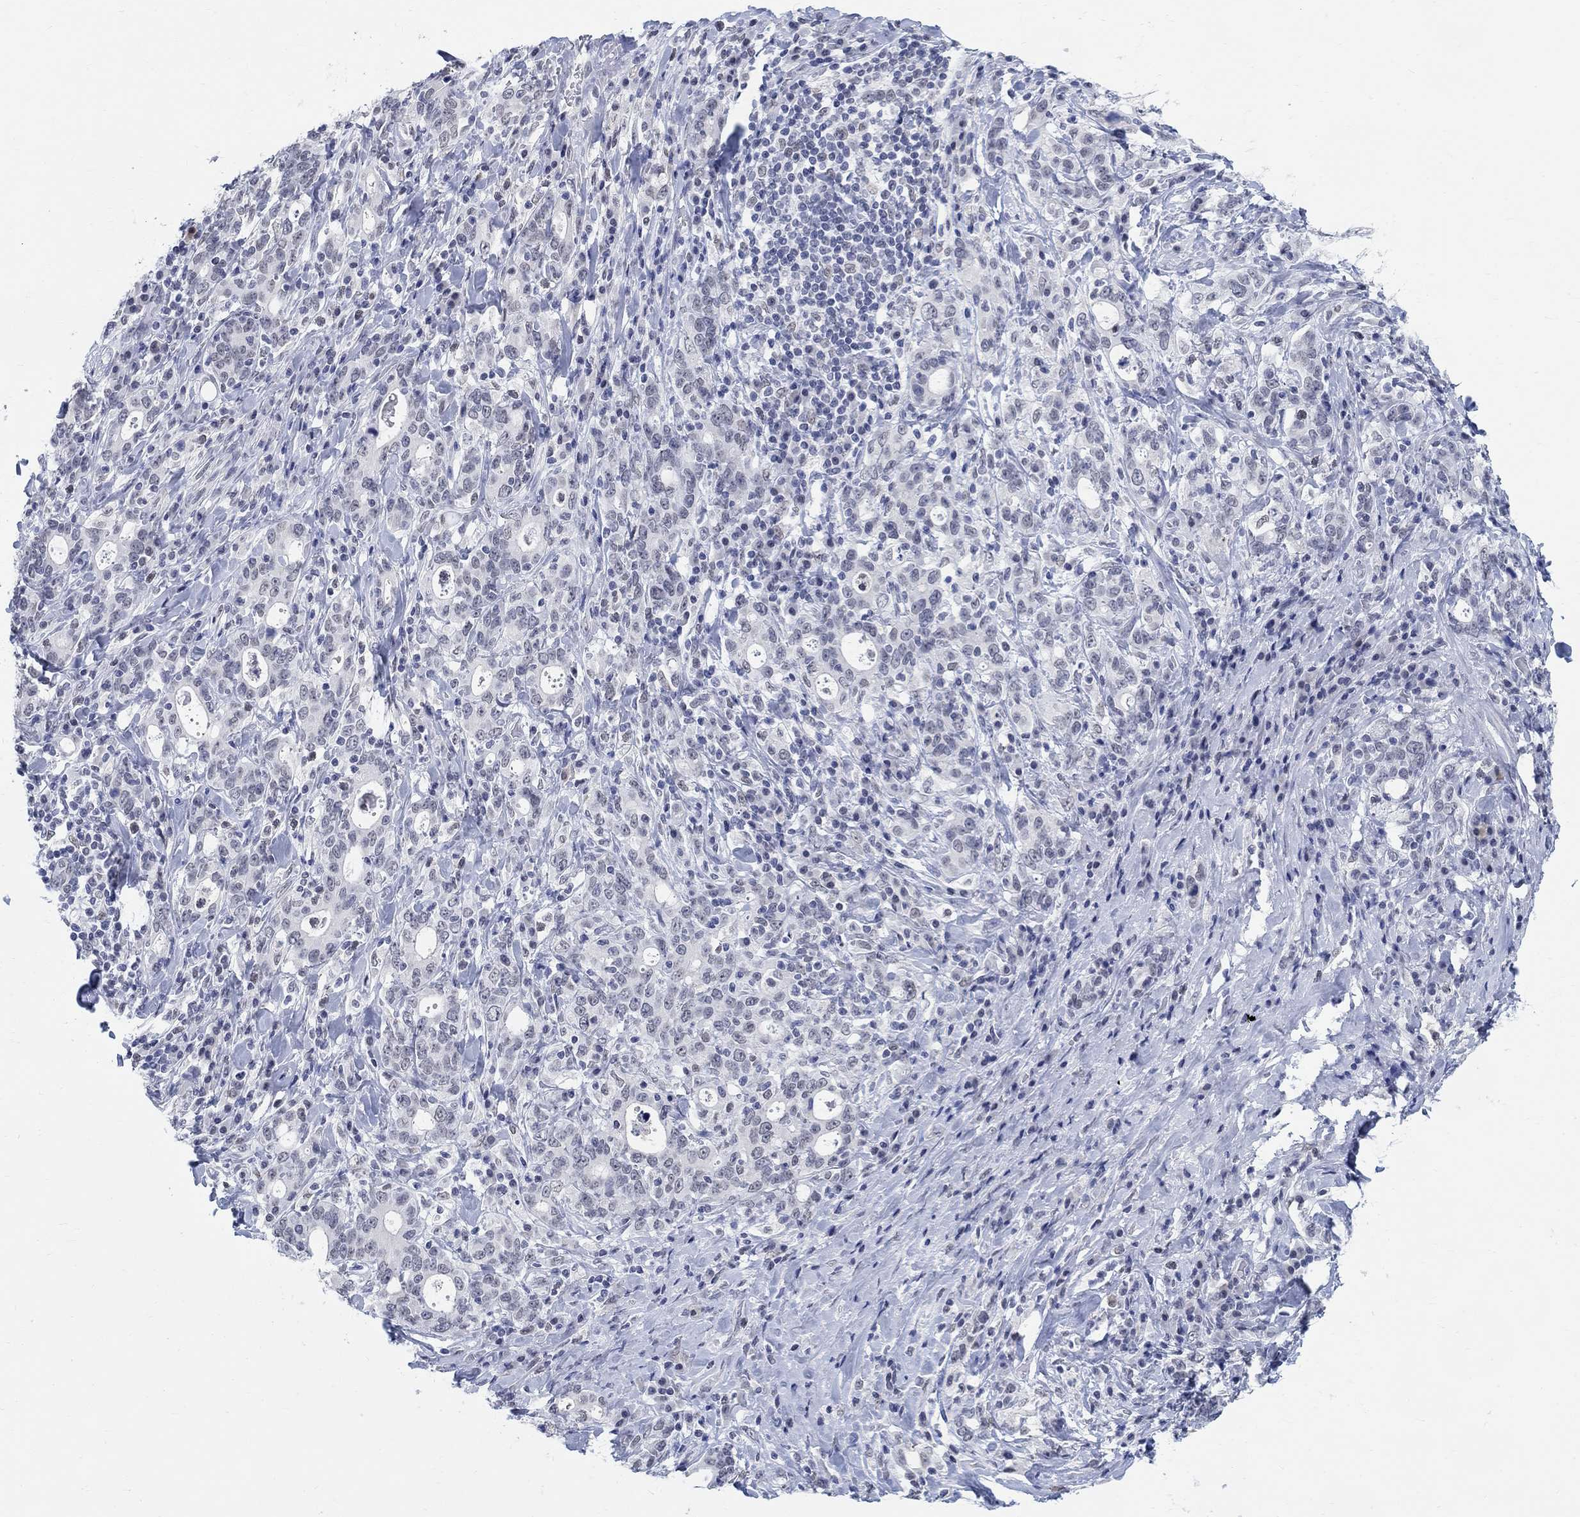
{"staining": {"intensity": "negative", "quantity": "none", "location": "none"}, "tissue": "stomach cancer", "cell_type": "Tumor cells", "image_type": "cancer", "snomed": [{"axis": "morphology", "description": "Adenocarcinoma, NOS"}, {"axis": "topography", "description": "Stomach"}], "caption": "DAB (3,3'-diaminobenzidine) immunohistochemical staining of stomach cancer reveals no significant expression in tumor cells. (Stains: DAB (3,3'-diaminobenzidine) IHC with hematoxylin counter stain, Microscopy: brightfield microscopy at high magnification).", "gene": "ANKS1B", "patient": {"sex": "male", "age": 79}}